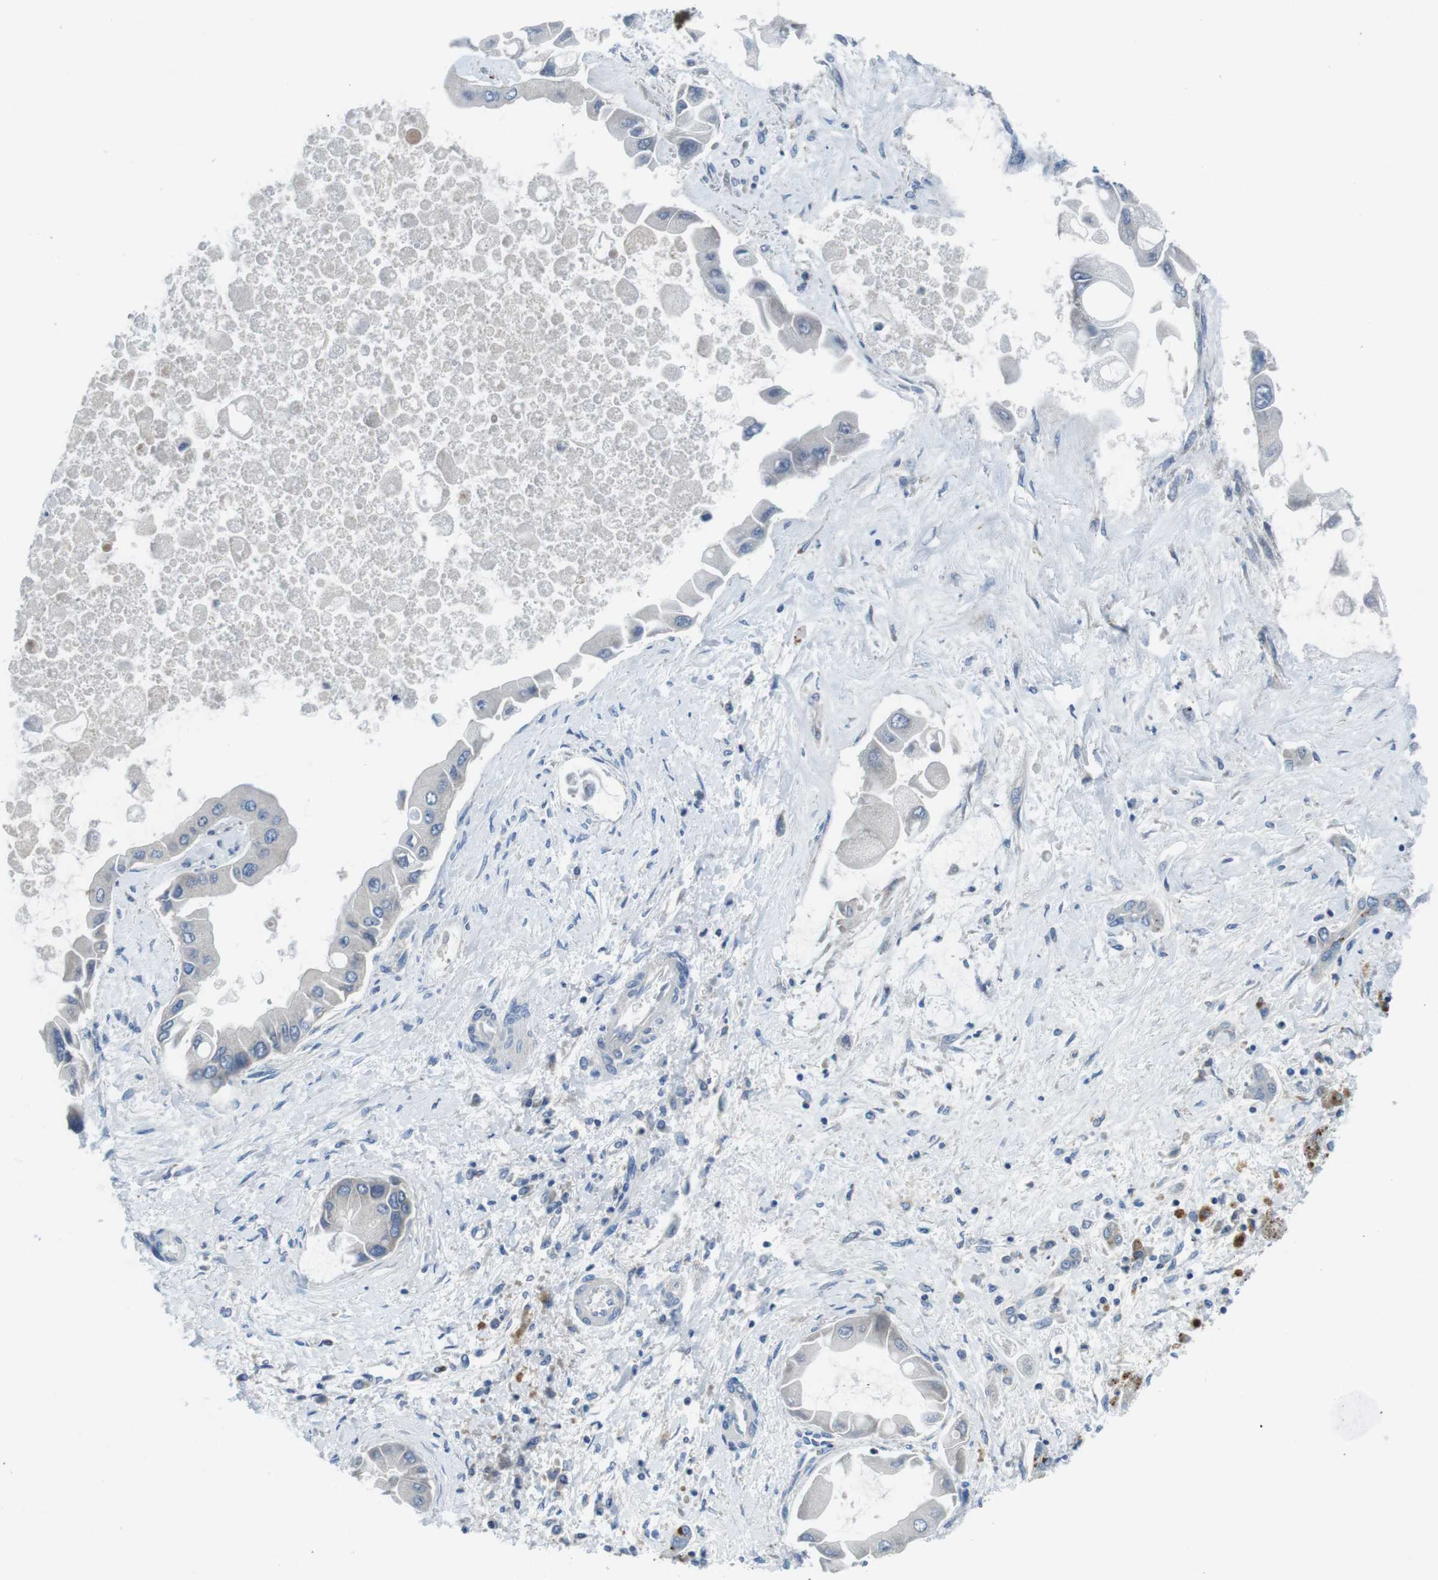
{"staining": {"intensity": "negative", "quantity": "none", "location": "none"}, "tissue": "liver cancer", "cell_type": "Tumor cells", "image_type": "cancer", "snomed": [{"axis": "morphology", "description": "Cholangiocarcinoma"}, {"axis": "topography", "description": "Liver"}], "caption": "DAB immunohistochemical staining of cholangiocarcinoma (liver) exhibits no significant expression in tumor cells.", "gene": "PIK3CD", "patient": {"sex": "male", "age": 50}}